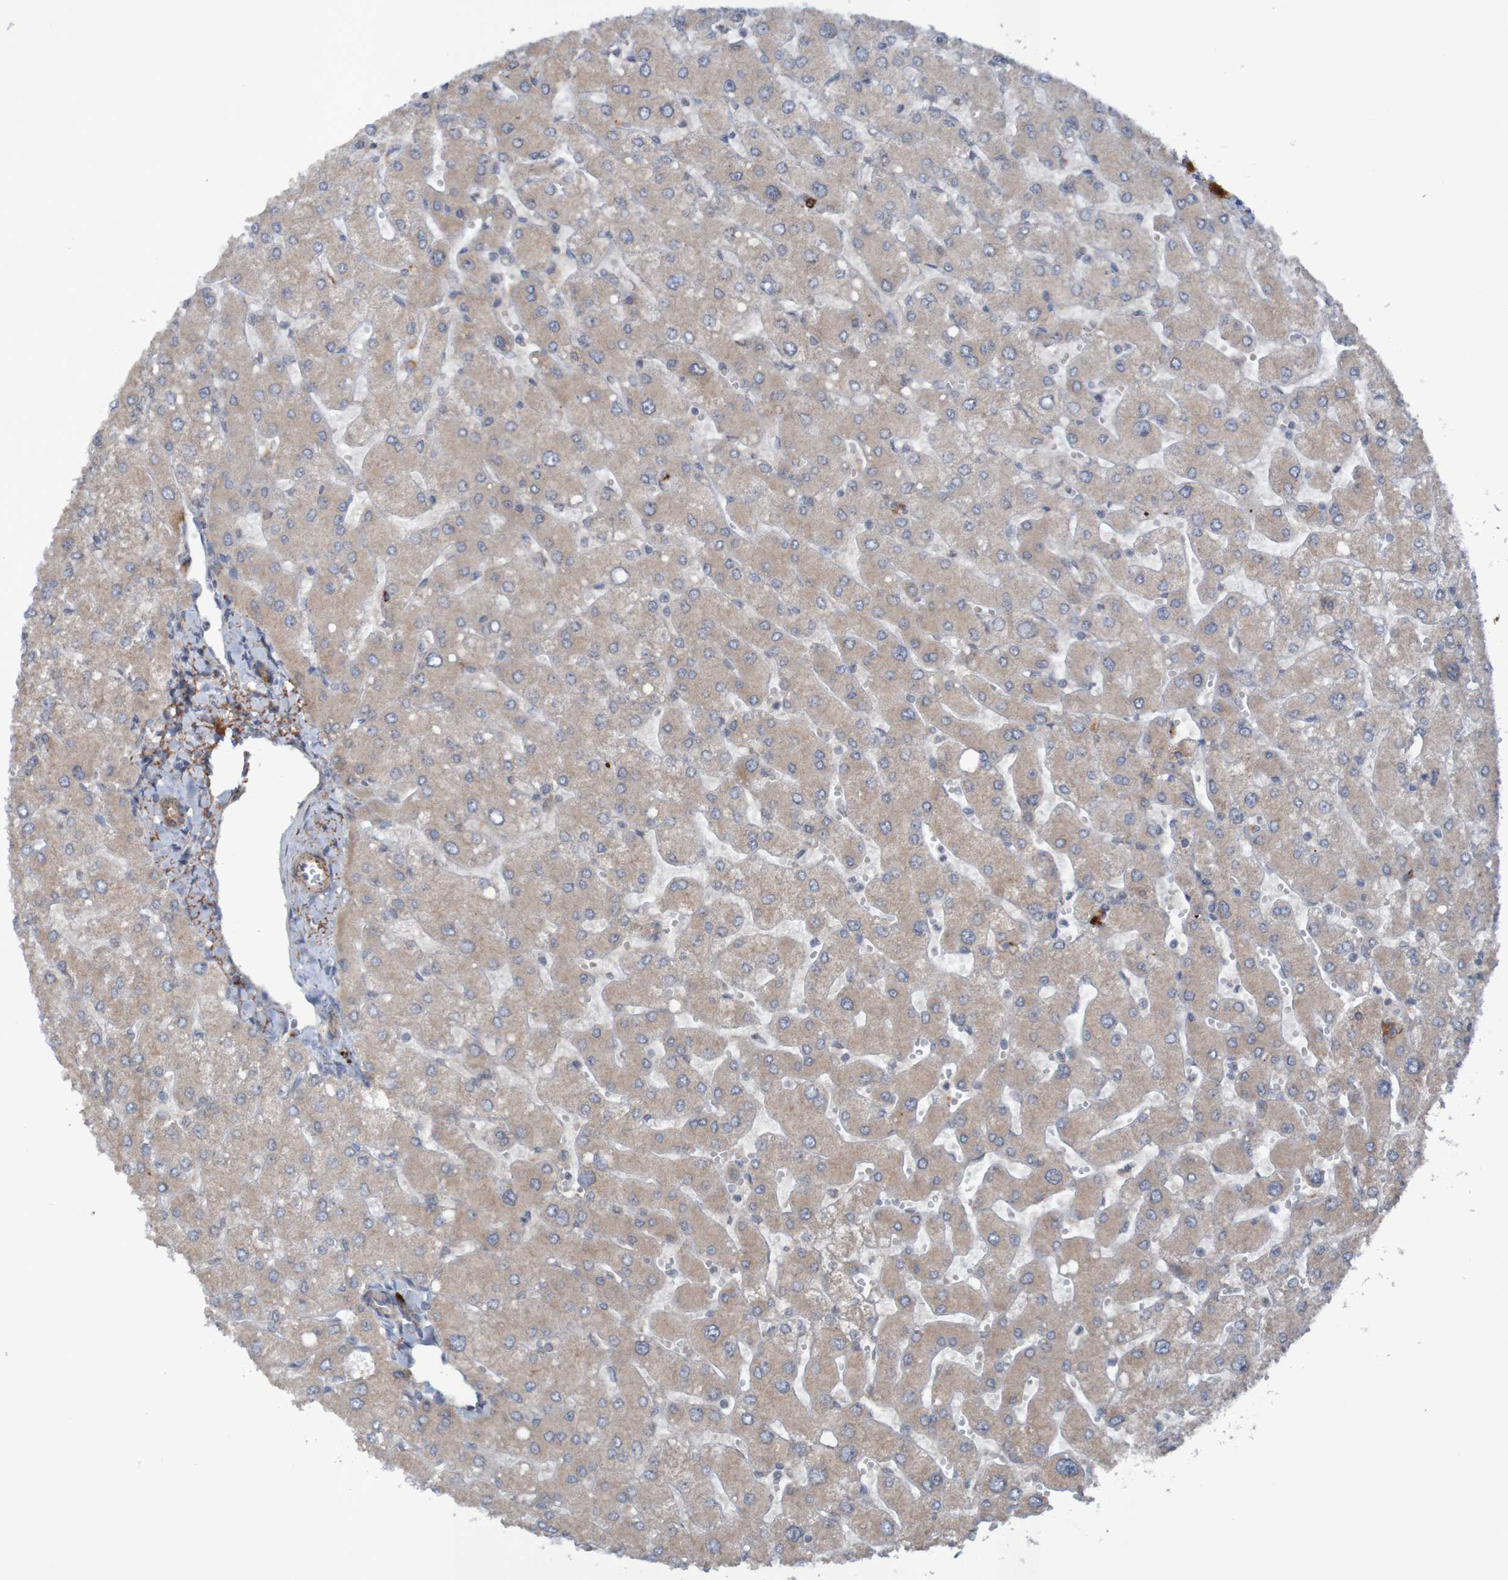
{"staining": {"intensity": "weak", "quantity": ">75%", "location": "cytoplasmic/membranous"}, "tissue": "liver", "cell_type": "Cholangiocytes", "image_type": "normal", "snomed": [{"axis": "morphology", "description": "Normal tissue, NOS"}, {"axis": "topography", "description": "Liver"}], "caption": "Liver stained with IHC exhibits weak cytoplasmic/membranous staining in about >75% of cholangiocytes.", "gene": "ANGPT4", "patient": {"sex": "male", "age": 55}}